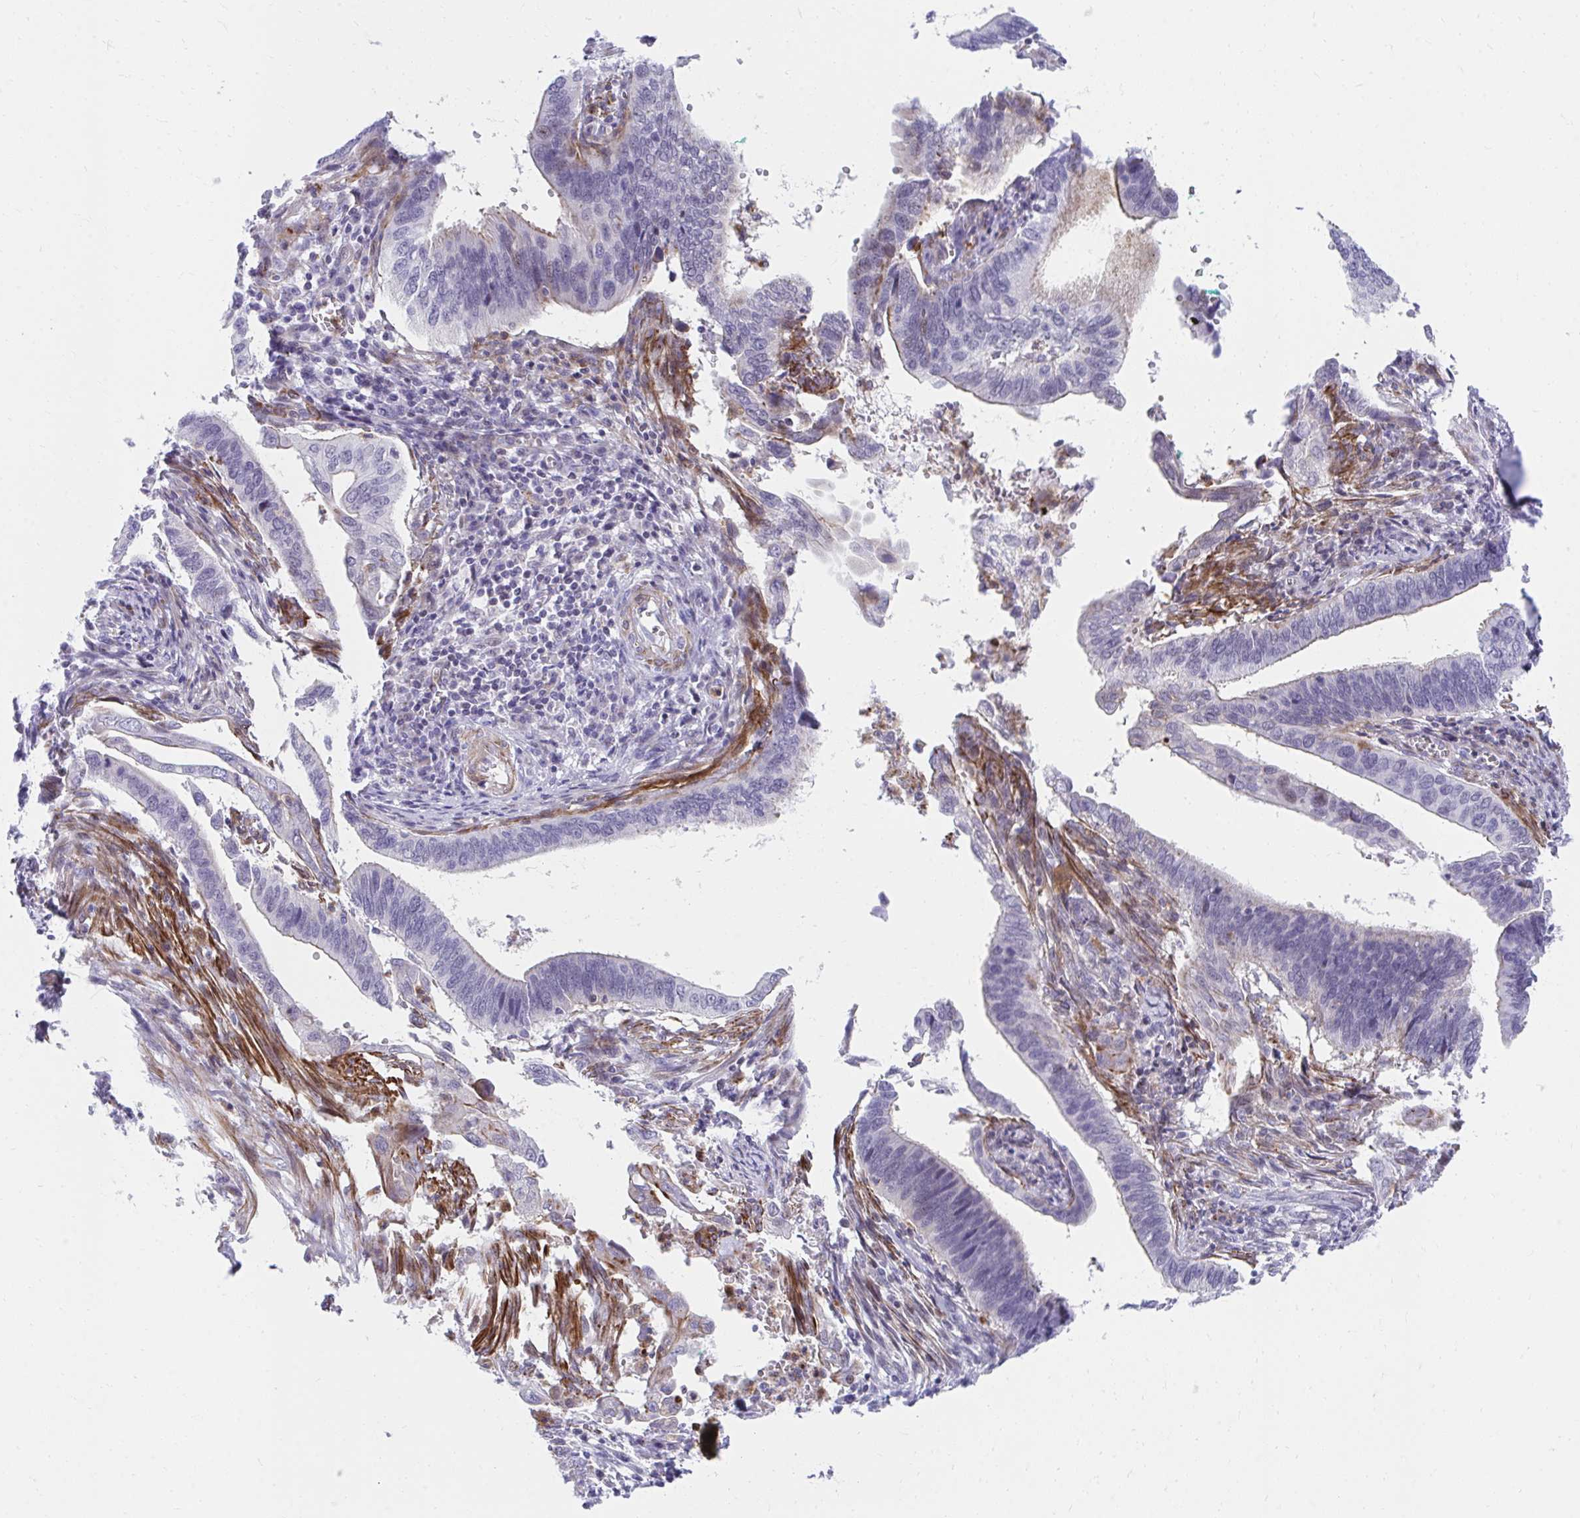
{"staining": {"intensity": "negative", "quantity": "none", "location": "none"}, "tissue": "cervical cancer", "cell_type": "Tumor cells", "image_type": "cancer", "snomed": [{"axis": "morphology", "description": "Adenocarcinoma, NOS"}, {"axis": "topography", "description": "Cervix"}], "caption": "This is an IHC histopathology image of cervical cancer (adenocarcinoma). There is no staining in tumor cells.", "gene": "CSTB", "patient": {"sex": "female", "age": 42}}